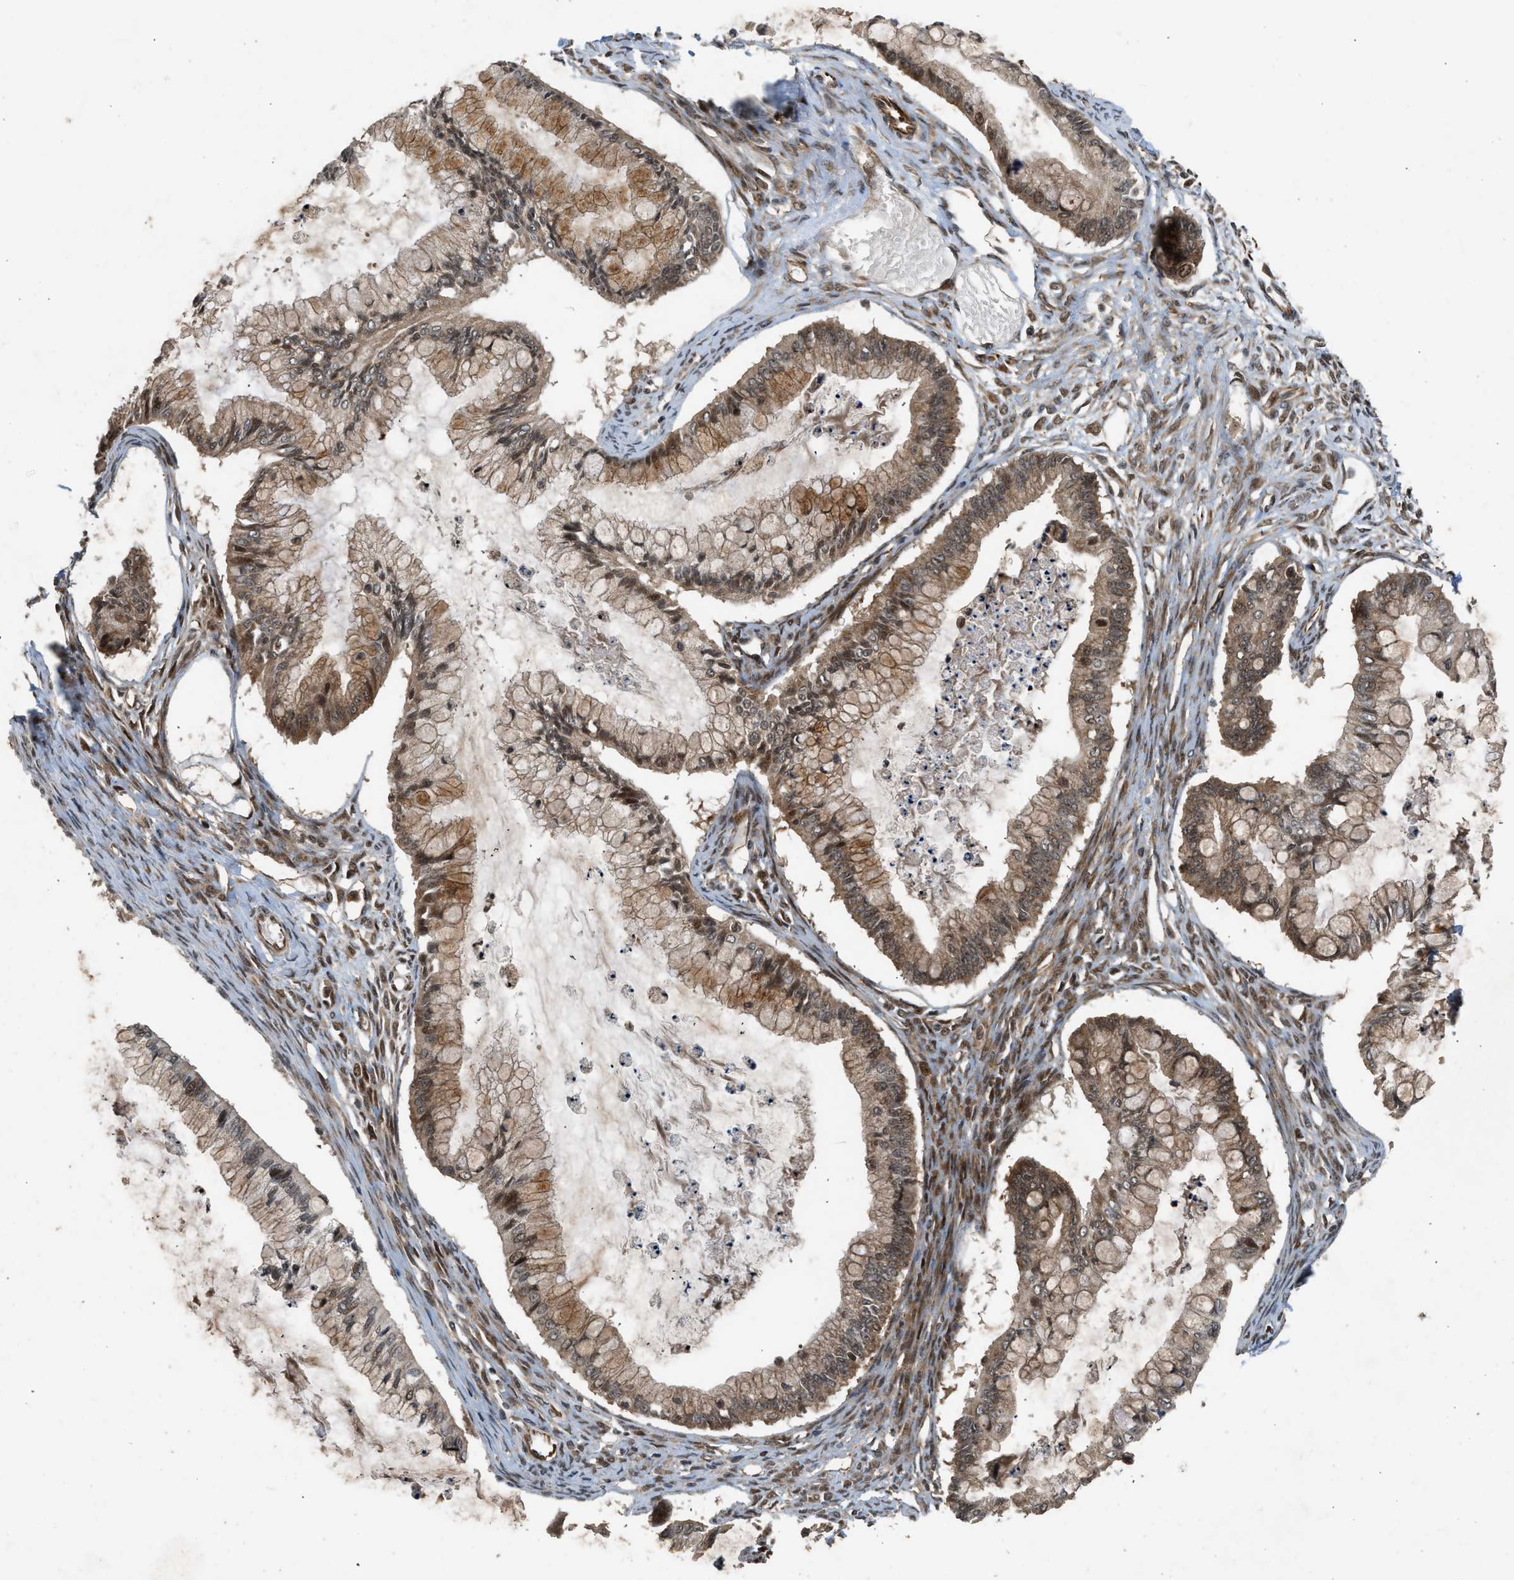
{"staining": {"intensity": "moderate", "quantity": ">75%", "location": "cytoplasmic/membranous,nuclear"}, "tissue": "ovarian cancer", "cell_type": "Tumor cells", "image_type": "cancer", "snomed": [{"axis": "morphology", "description": "Cystadenocarcinoma, mucinous, NOS"}, {"axis": "topography", "description": "Ovary"}], "caption": "Human mucinous cystadenocarcinoma (ovarian) stained with a protein marker reveals moderate staining in tumor cells.", "gene": "TXNL1", "patient": {"sex": "female", "age": 57}}